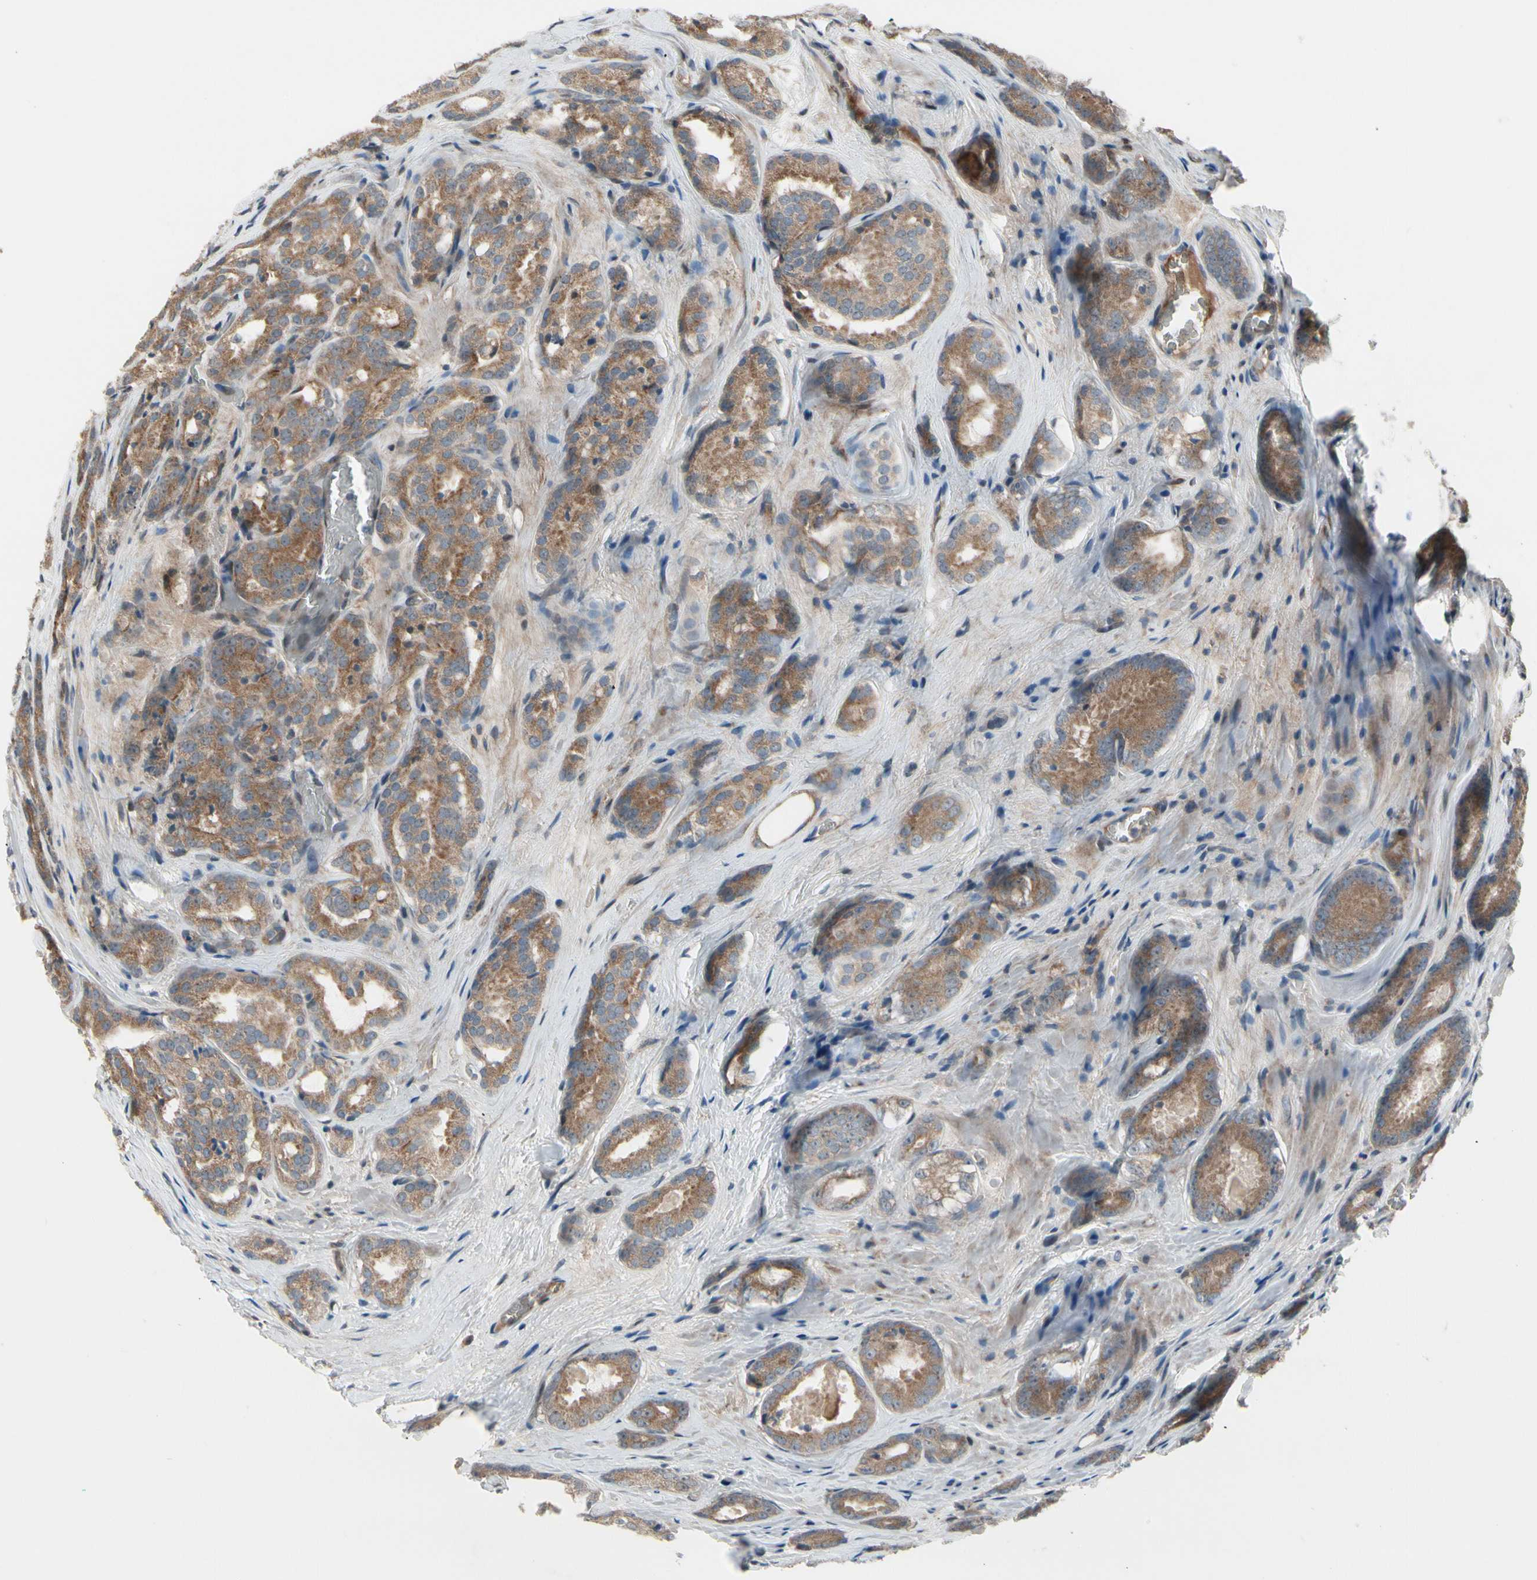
{"staining": {"intensity": "moderate", "quantity": ">75%", "location": "cytoplasmic/membranous"}, "tissue": "prostate cancer", "cell_type": "Tumor cells", "image_type": "cancer", "snomed": [{"axis": "morphology", "description": "Adenocarcinoma, High grade"}, {"axis": "topography", "description": "Prostate"}], "caption": "This image demonstrates immunohistochemistry staining of prostate cancer, with medium moderate cytoplasmic/membranous staining in about >75% of tumor cells.", "gene": "SNX29", "patient": {"sex": "male", "age": 64}}